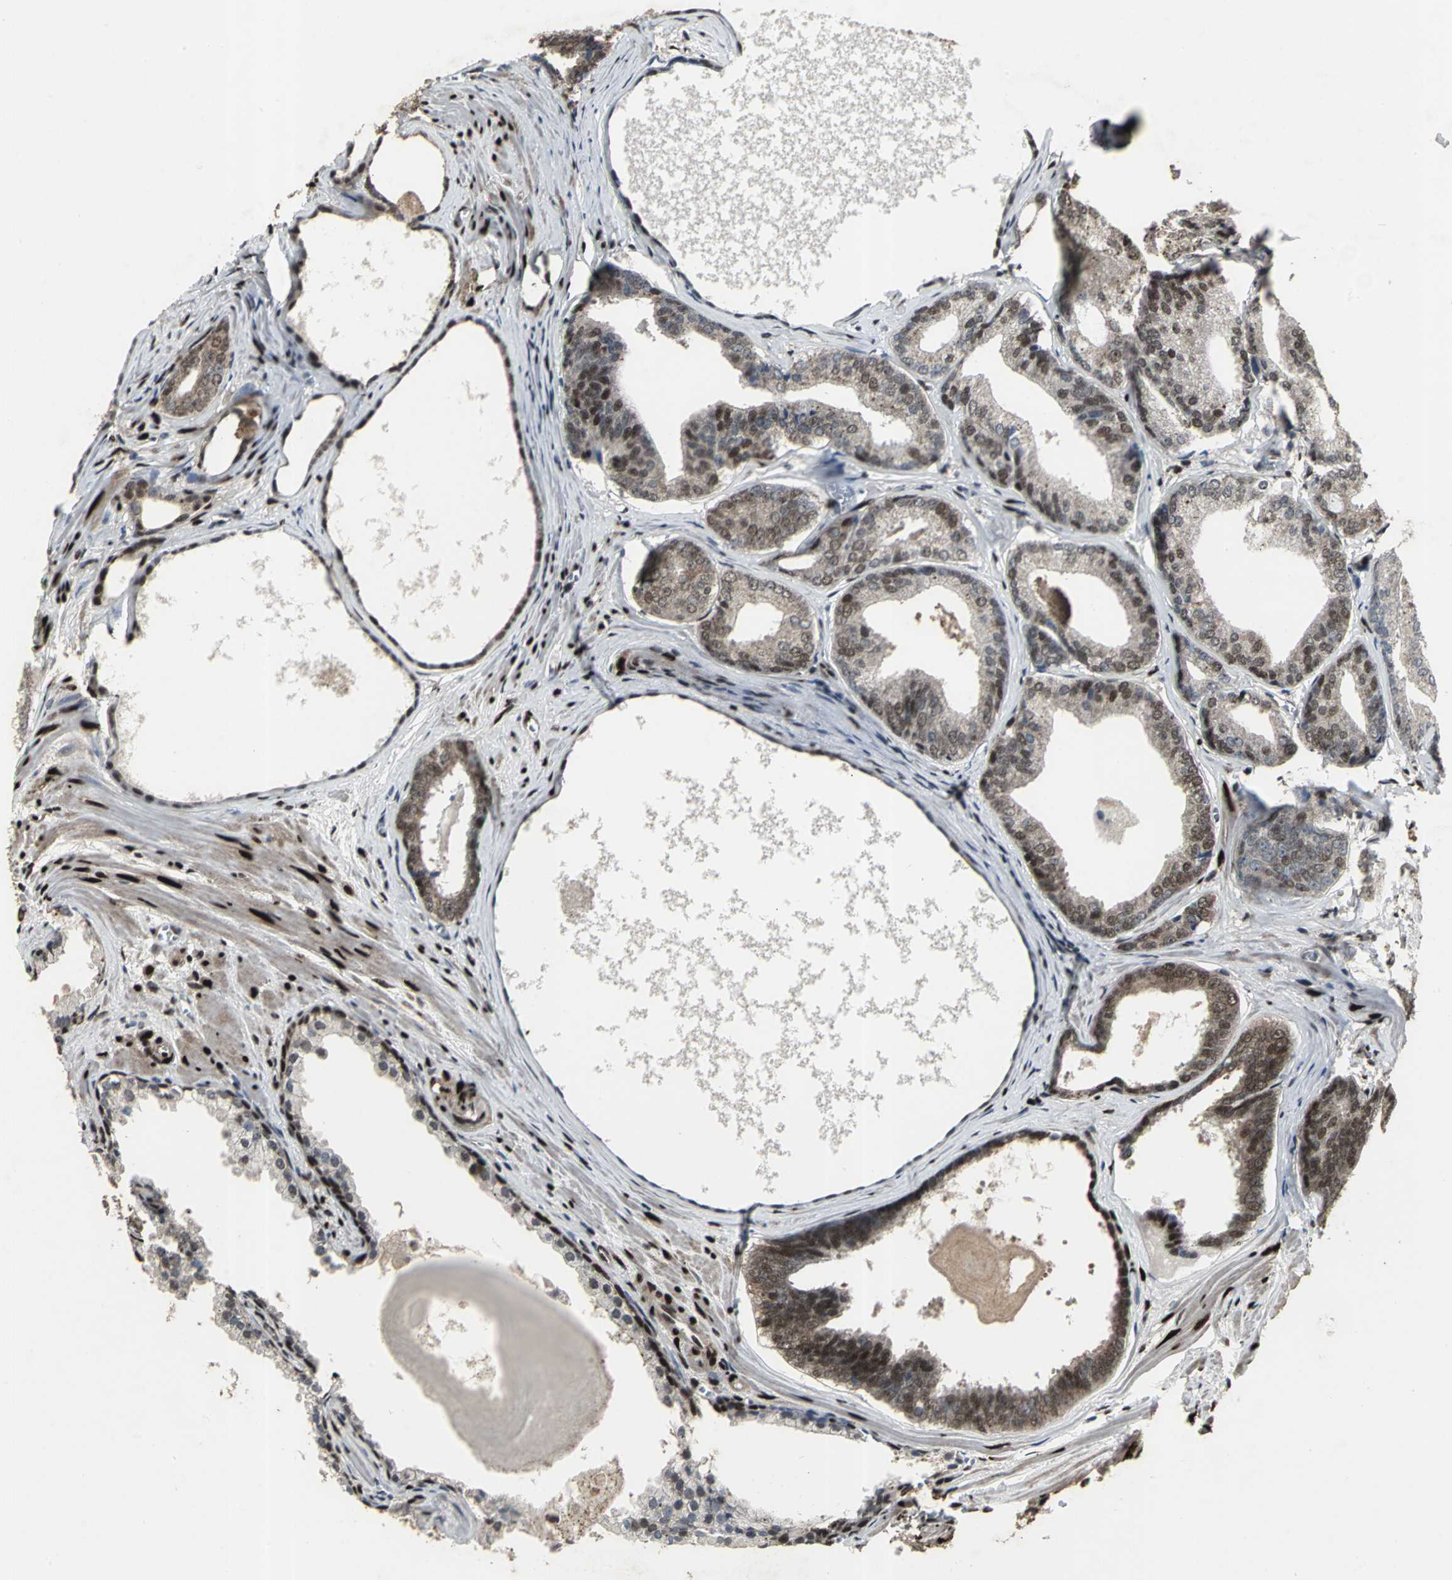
{"staining": {"intensity": "moderate", "quantity": ">75%", "location": "cytoplasmic/membranous,nuclear"}, "tissue": "prostate cancer", "cell_type": "Tumor cells", "image_type": "cancer", "snomed": [{"axis": "morphology", "description": "Adenocarcinoma, Medium grade"}, {"axis": "topography", "description": "Prostate"}], "caption": "The histopathology image exhibits a brown stain indicating the presence of a protein in the cytoplasmic/membranous and nuclear of tumor cells in medium-grade adenocarcinoma (prostate). The staining was performed using DAB to visualize the protein expression in brown, while the nuclei were stained in blue with hematoxylin (Magnification: 20x).", "gene": "SRF", "patient": {"sex": "male", "age": 79}}